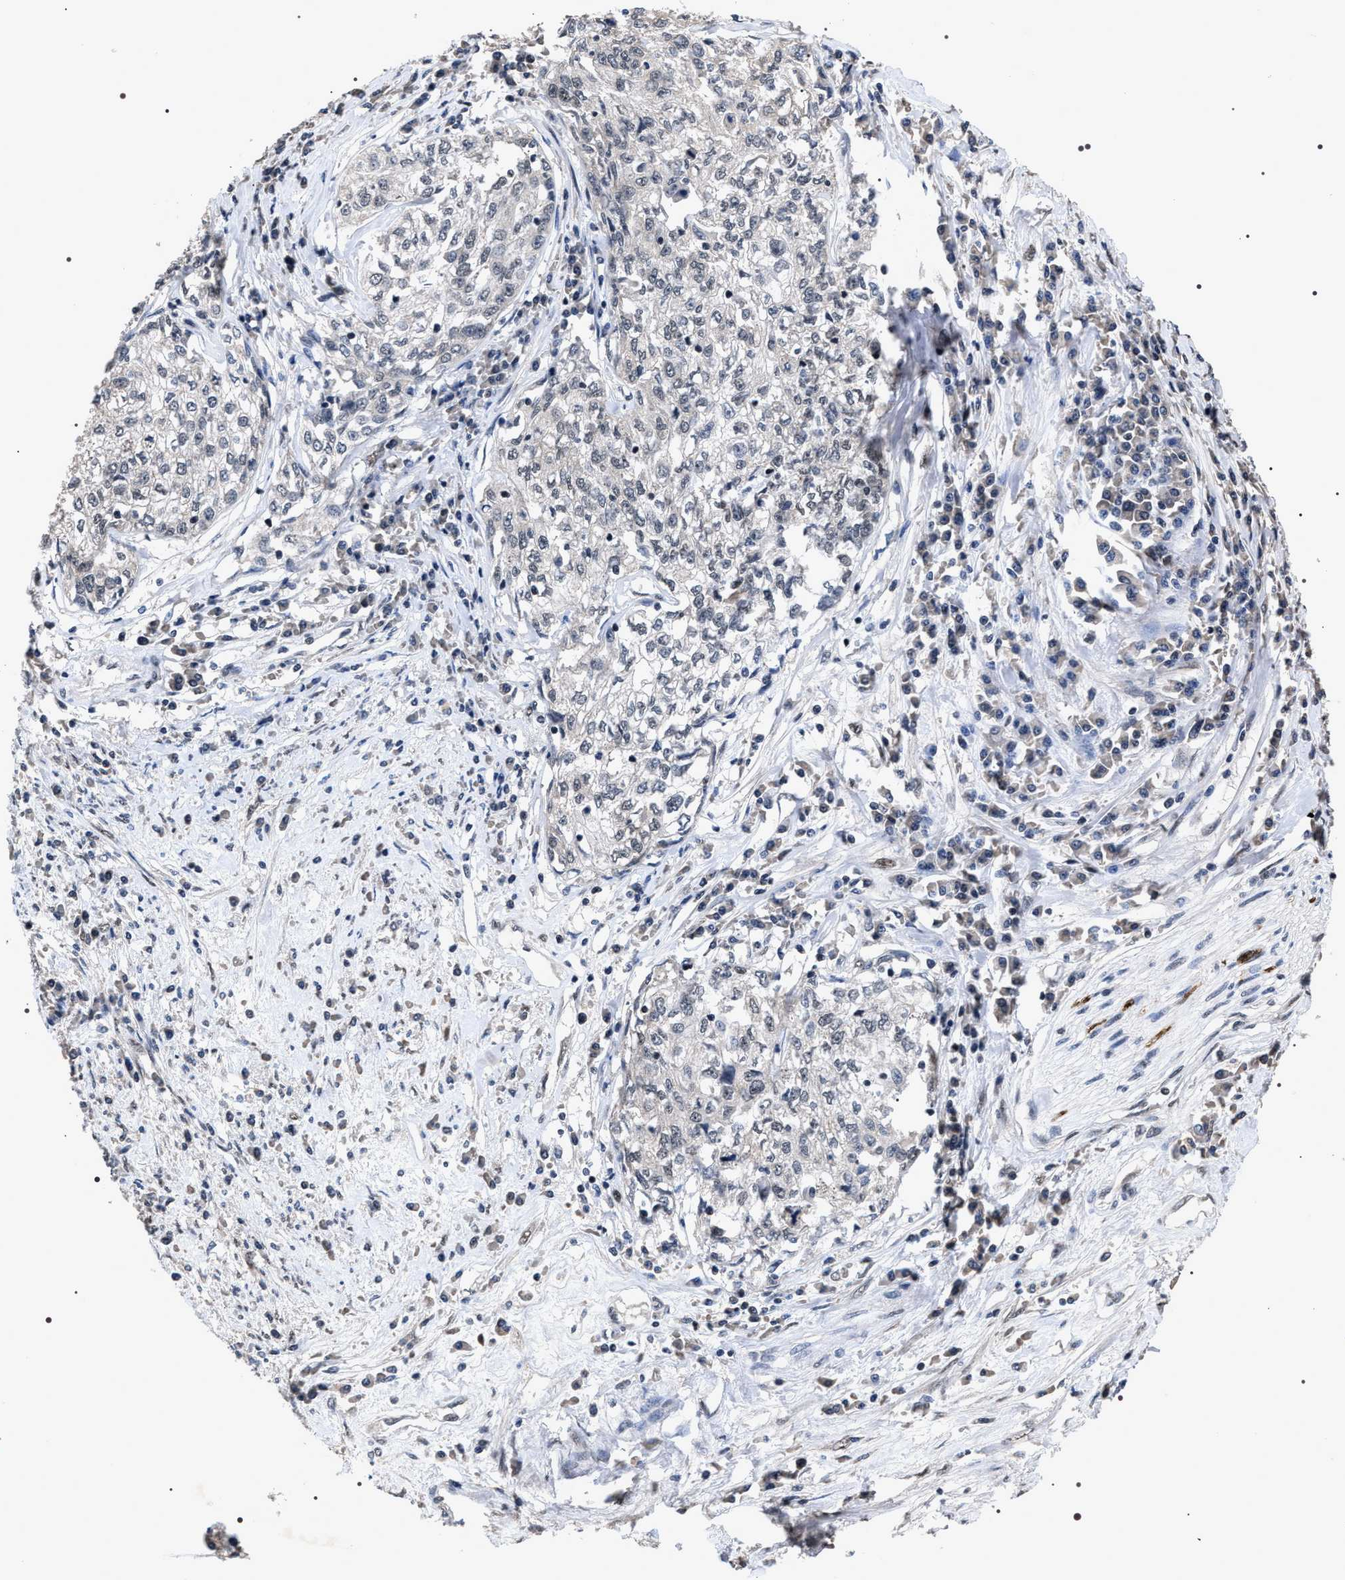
{"staining": {"intensity": "negative", "quantity": "none", "location": "none"}, "tissue": "cervical cancer", "cell_type": "Tumor cells", "image_type": "cancer", "snomed": [{"axis": "morphology", "description": "Squamous cell carcinoma, NOS"}, {"axis": "topography", "description": "Cervix"}], "caption": "The IHC micrograph has no significant positivity in tumor cells of squamous cell carcinoma (cervical) tissue.", "gene": "RRP1B", "patient": {"sex": "female", "age": 57}}